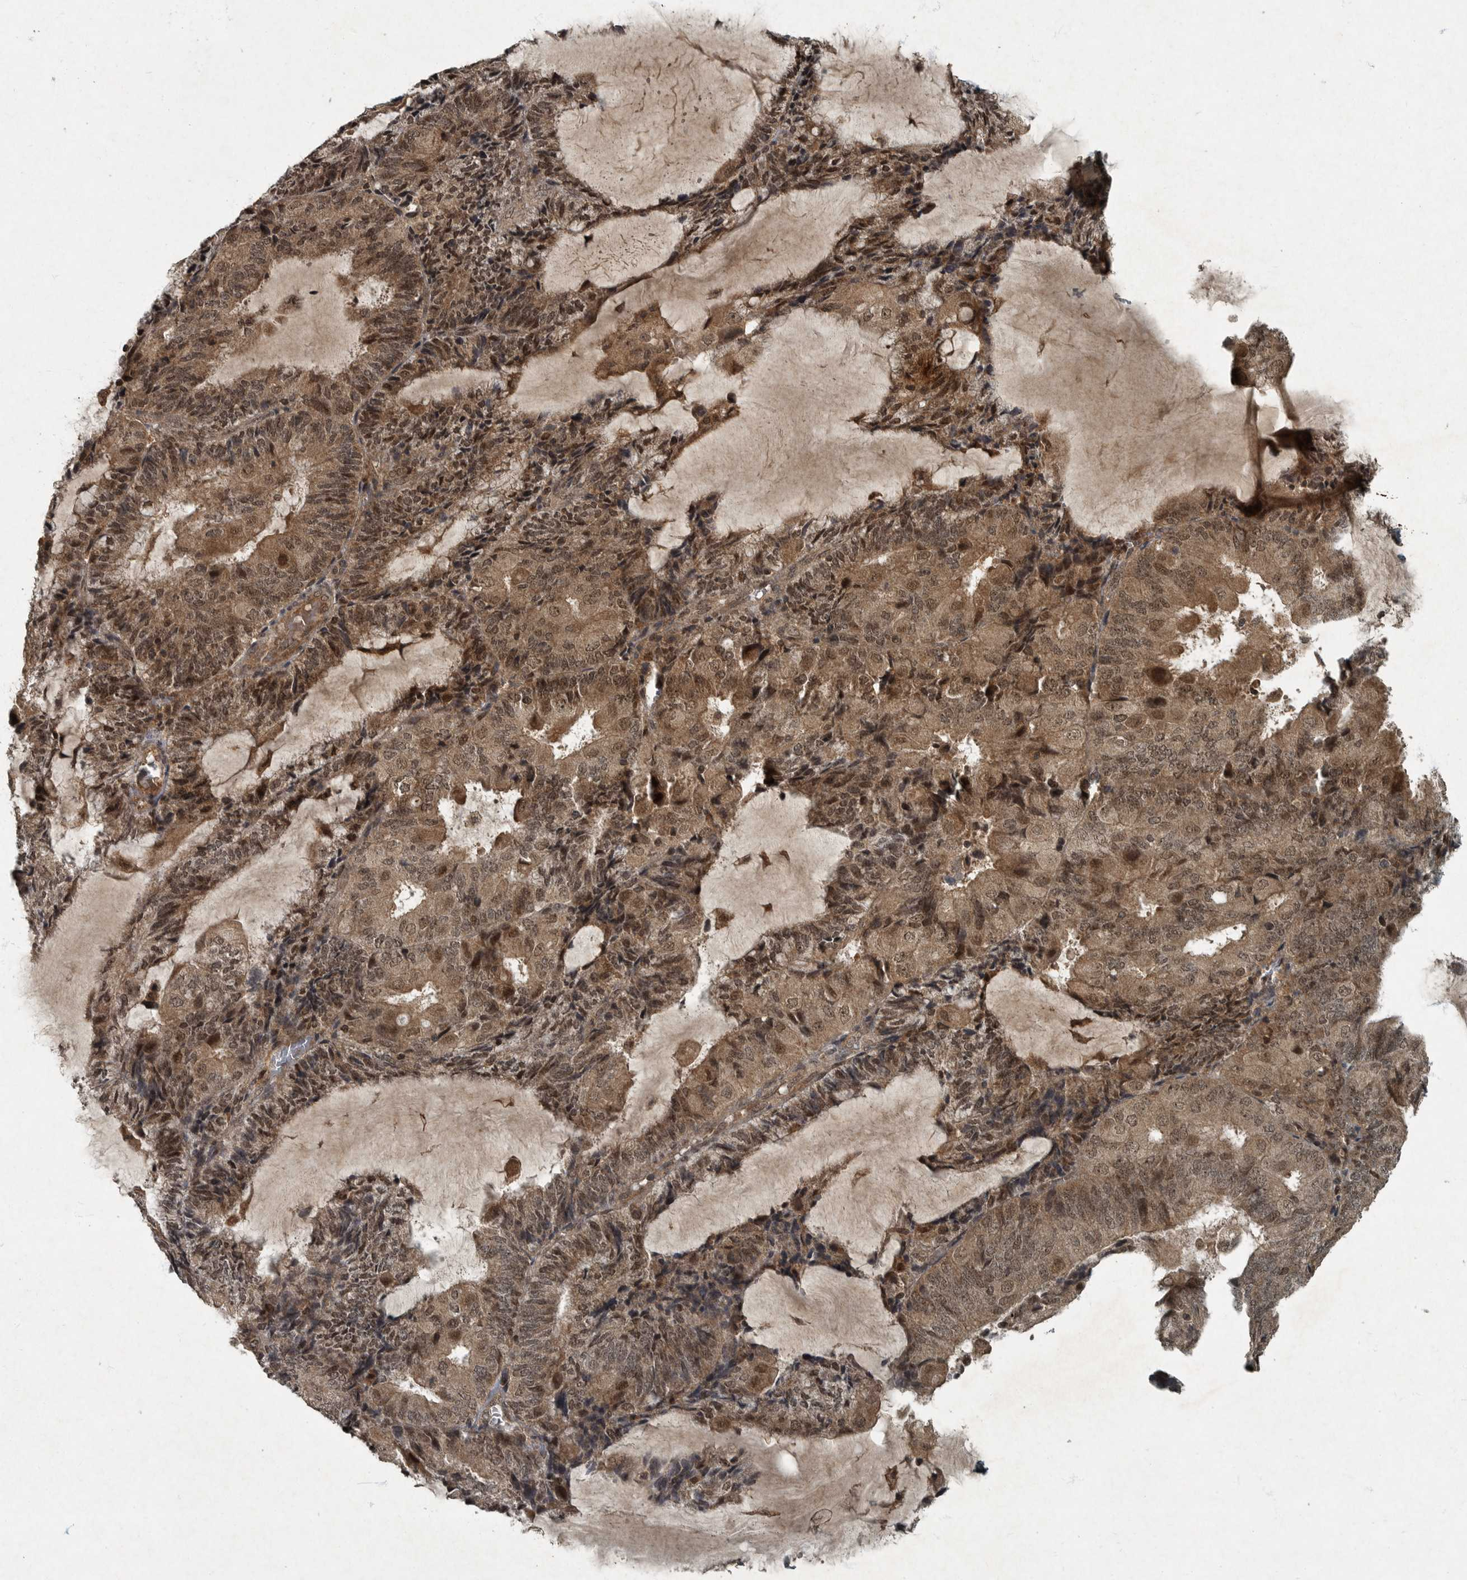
{"staining": {"intensity": "moderate", "quantity": ">75%", "location": "cytoplasmic/membranous,nuclear"}, "tissue": "endometrial cancer", "cell_type": "Tumor cells", "image_type": "cancer", "snomed": [{"axis": "morphology", "description": "Adenocarcinoma, NOS"}, {"axis": "topography", "description": "Endometrium"}], "caption": "Immunohistochemical staining of endometrial cancer exhibits medium levels of moderate cytoplasmic/membranous and nuclear protein staining in about >75% of tumor cells.", "gene": "FOXO1", "patient": {"sex": "female", "age": 81}}